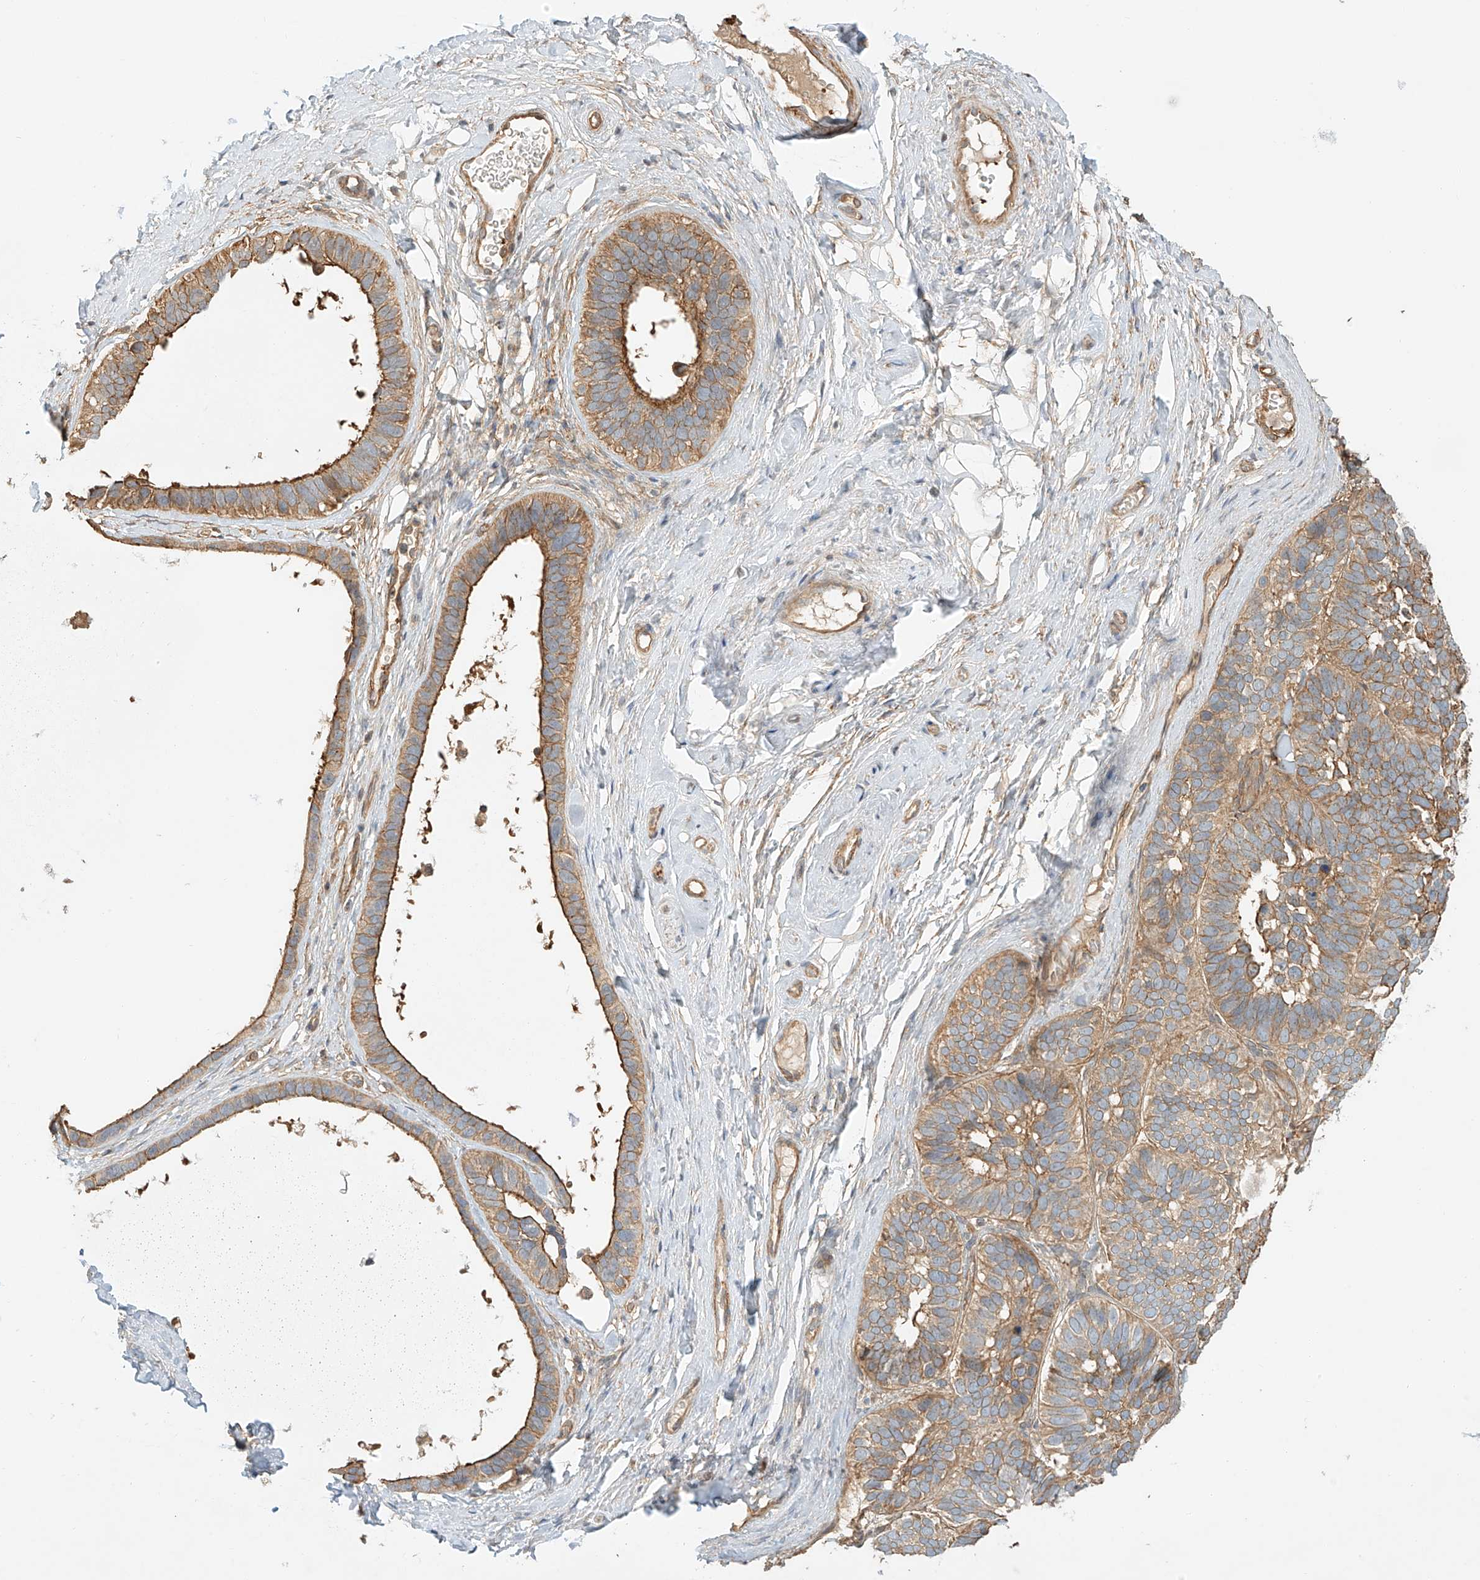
{"staining": {"intensity": "moderate", "quantity": ">75%", "location": "cytoplasmic/membranous"}, "tissue": "skin cancer", "cell_type": "Tumor cells", "image_type": "cancer", "snomed": [{"axis": "morphology", "description": "Basal cell carcinoma"}, {"axis": "topography", "description": "Skin"}], "caption": "IHC photomicrograph of basal cell carcinoma (skin) stained for a protein (brown), which displays medium levels of moderate cytoplasmic/membranous expression in about >75% of tumor cells.", "gene": "CSMD3", "patient": {"sex": "male", "age": 62}}